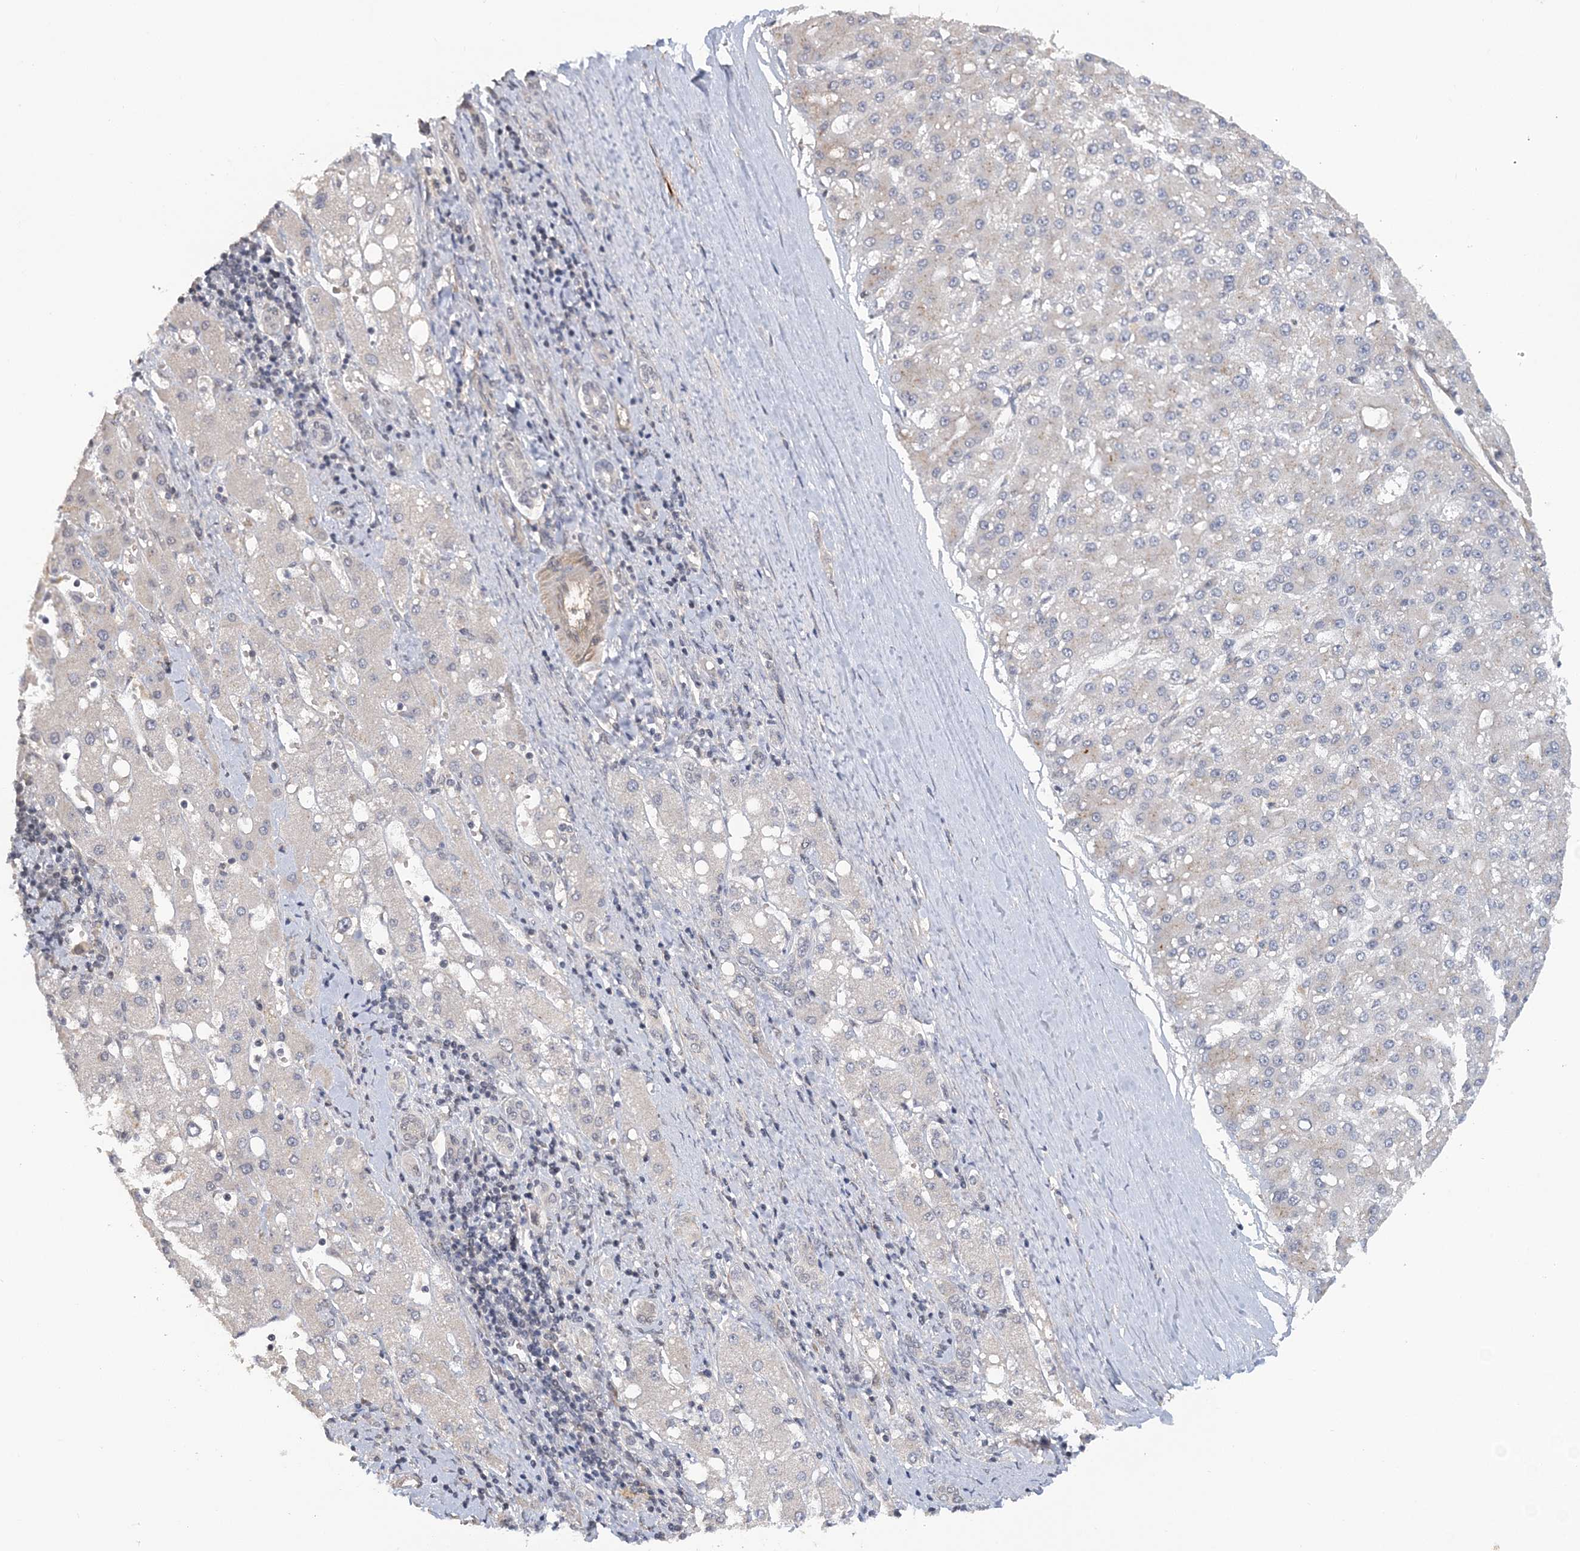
{"staining": {"intensity": "negative", "quantity": "none", "location": "none"}, "tissue": "liver cancer", "cell_type": "Tumor cells", "image_type": "cancer", "snomed": [{"axis": "morphology", "description": "Carcinoma, Hepatocellular, NOS"}, {"axis": "topography", "description": "Liver"}], "caption": "Photomicrograph shows no protein positivity in tumor cells of liver cancer (hepatocellular carcinoma) tissue.", "gene": "TSHZ2", "patient": {"sex": "male", "age": 67}}